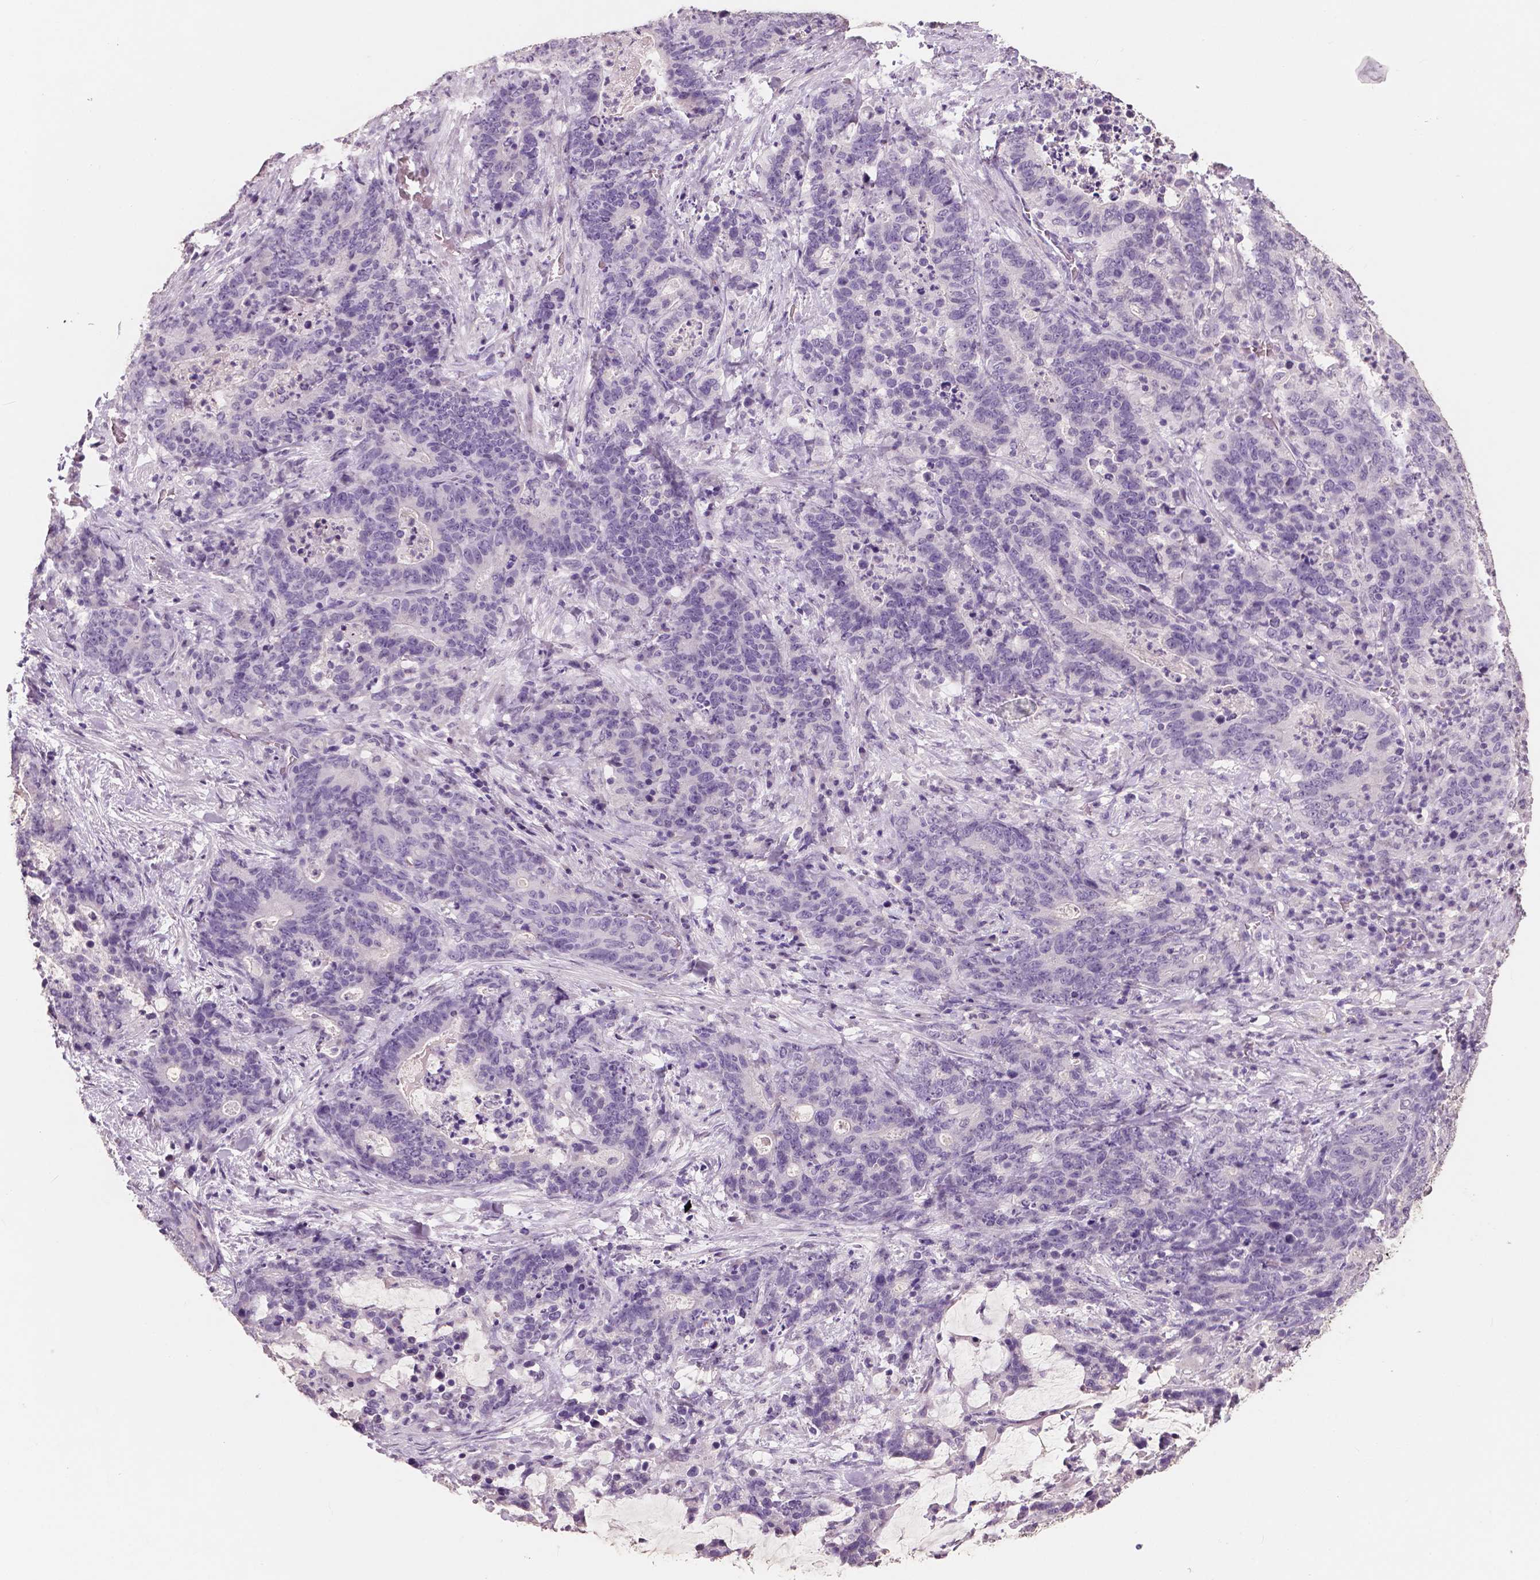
{"staining": {"intensity": "negative", "quantity": "none", "location": "none"}, "tissue": "stomach cancer", "cell_type": "Tumor cells", "image_type": "cancer", "snomed": [{"axis": "morphology", "description": "Normal tissue, NOS"}, {"axis": "morphology", "description": "Adenocarcinoma, NOS"}, {"axis": "topography", "description": "Stomach"}], "caption": "IHC micrograph of neoplastic tissue: human stomach cancer stained with DAB exhibits no significant protein expression in tumor cells.", "gene": "NECAB1", "patient": {"sex": "female", "age": 64}}